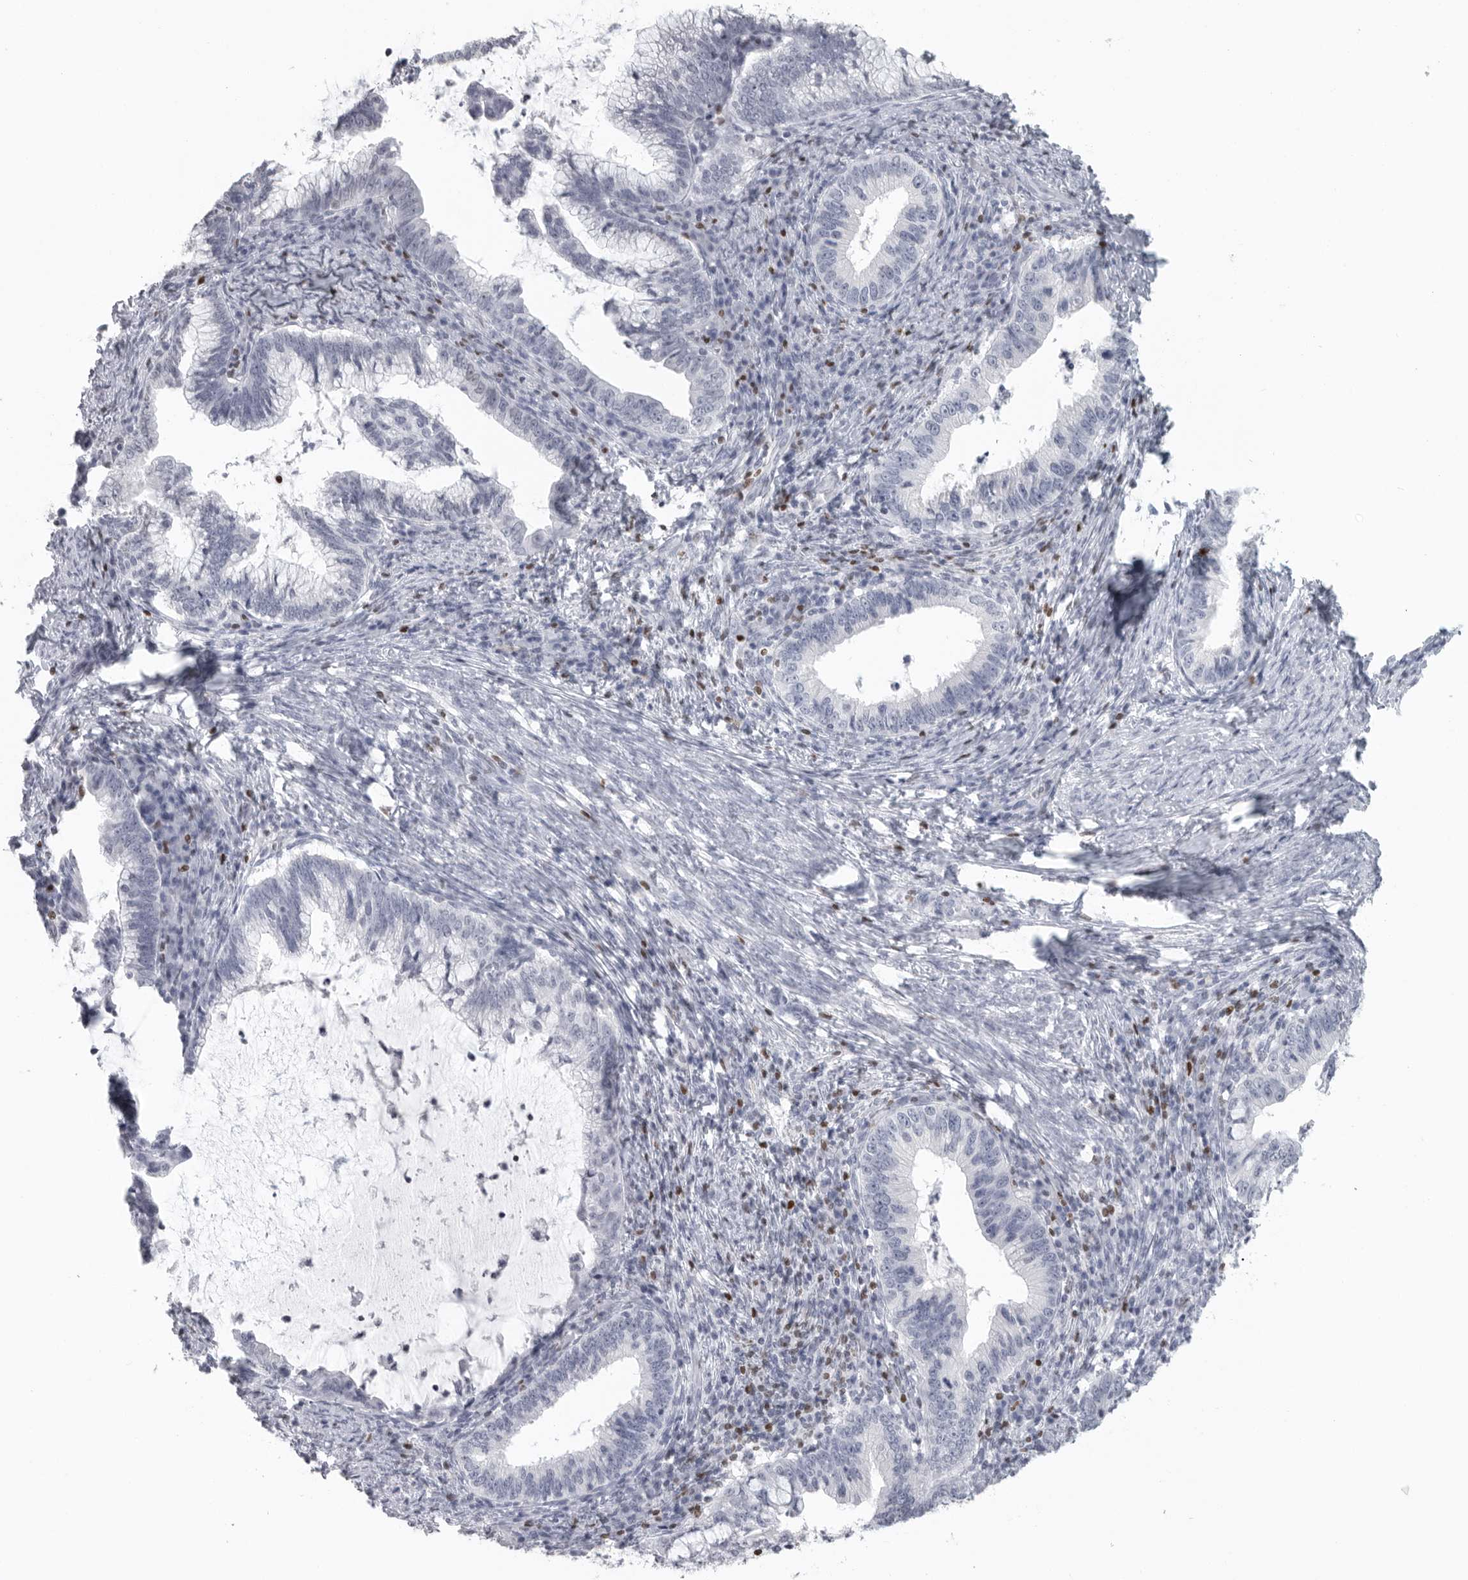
{"staining": {"intensity": "negative", "quantity": "none", "location": "none"}, "tissue": "cervical cancer", "cell_type": "Tumor cells", "image_type": "cancer", "snomed": [{"axis": "morphology", "description": "Adenocarcinoma, NOS"}, {"axis": "topography", "description": "Cervix"}], "caption": "Tumor cells show no significant expression in cervical cancer (adenocarcinoma).", "gene": "SATB2", "patient": {"sex": "female", "age": 36}}